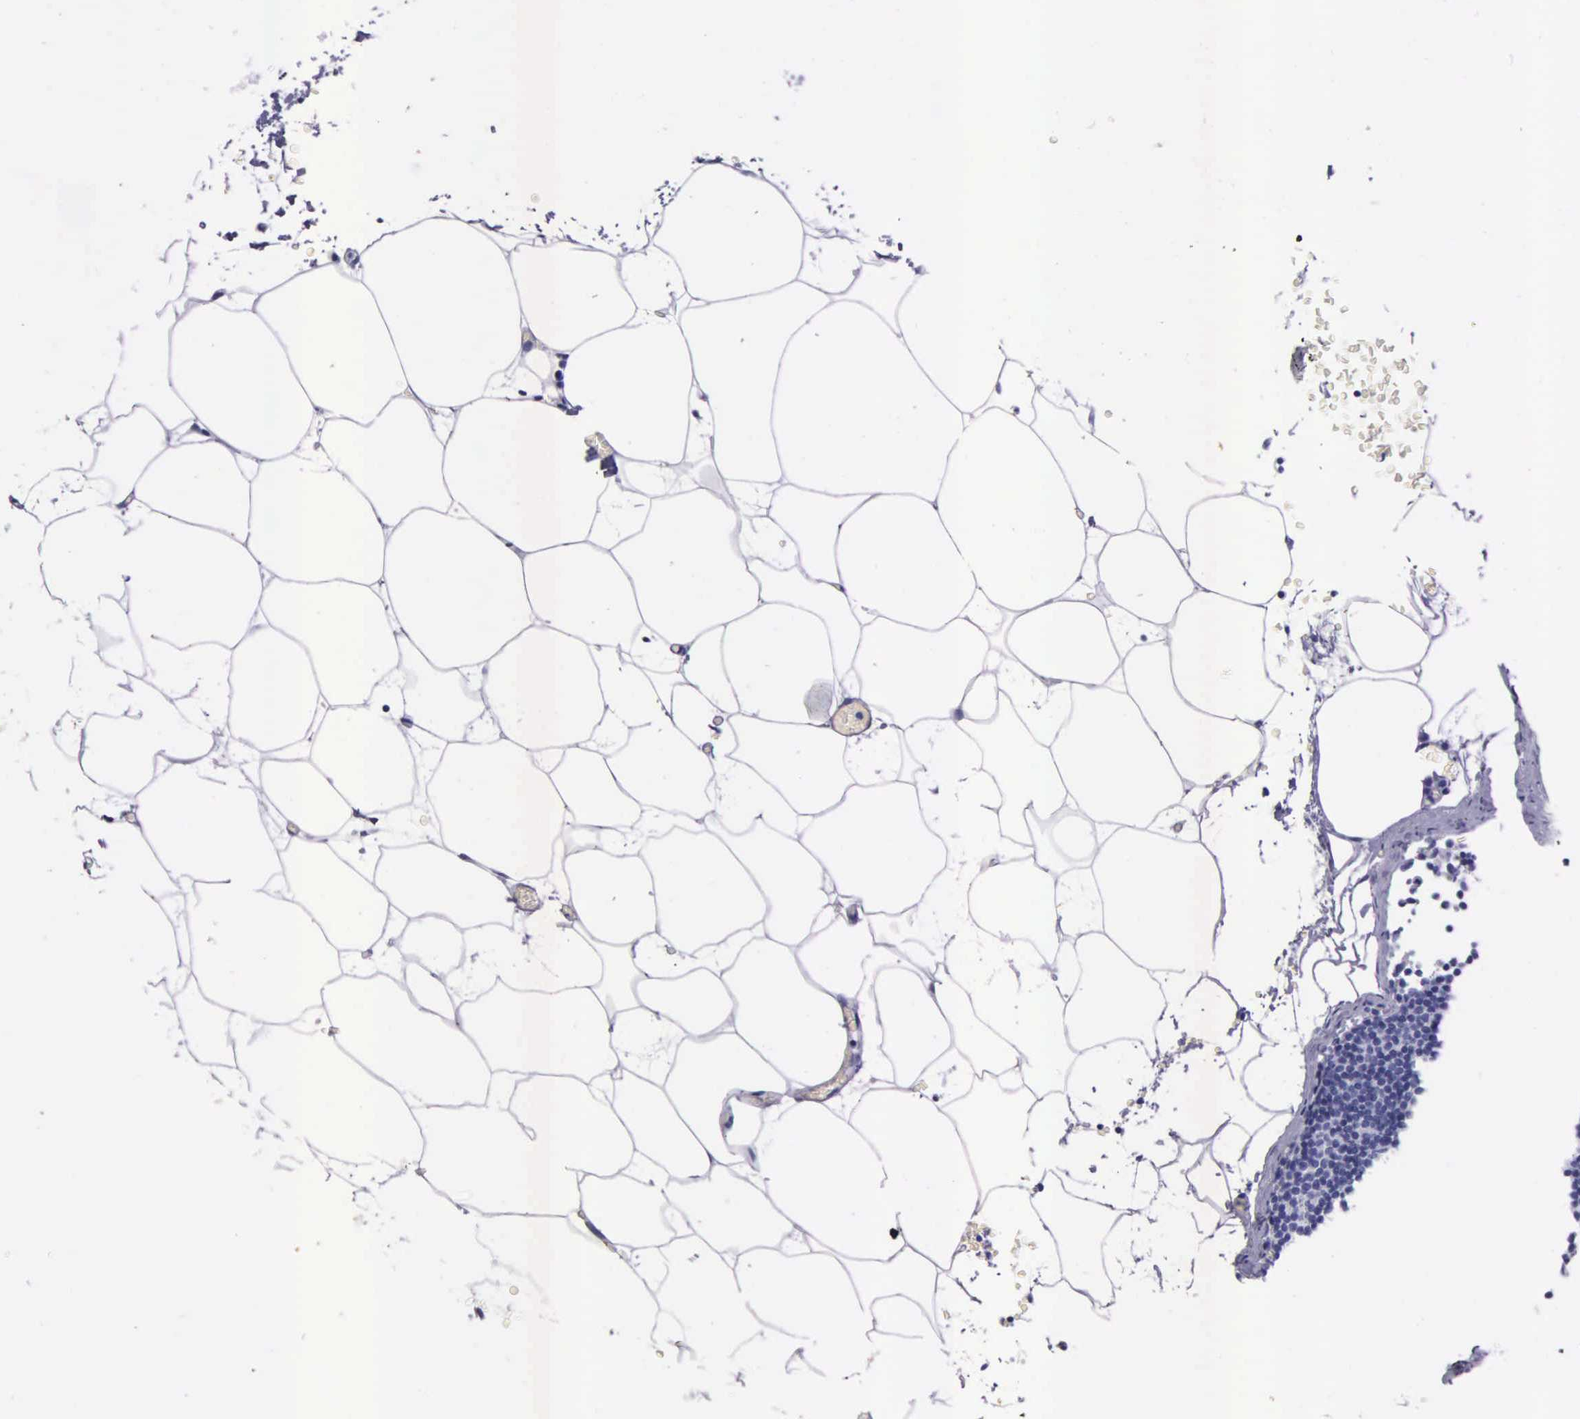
{"staining": {"intensity": "negative", "quantity": "none", "location": "none"}, "tissue": "lymph node", "cell_type": "Germinal center cells", "image_type": "normal", "snomed": [{"axis": "morphology", "description": "Normal tissue, NOS"}, {"axis": "topography", "description": "Lymph node"}], "caption": "Micrograph shows no significant protein expression in germinal center cells of normal lymph node. The staining was performed using DAB (3,3'-diaminobenzidine) to visualize the protein expression in brown, while the nuclei were stained in blue with hematoxylin (Magnification: 20x).", "gene": "KLK2", "patient": {"sex": "male", "age": 54}}